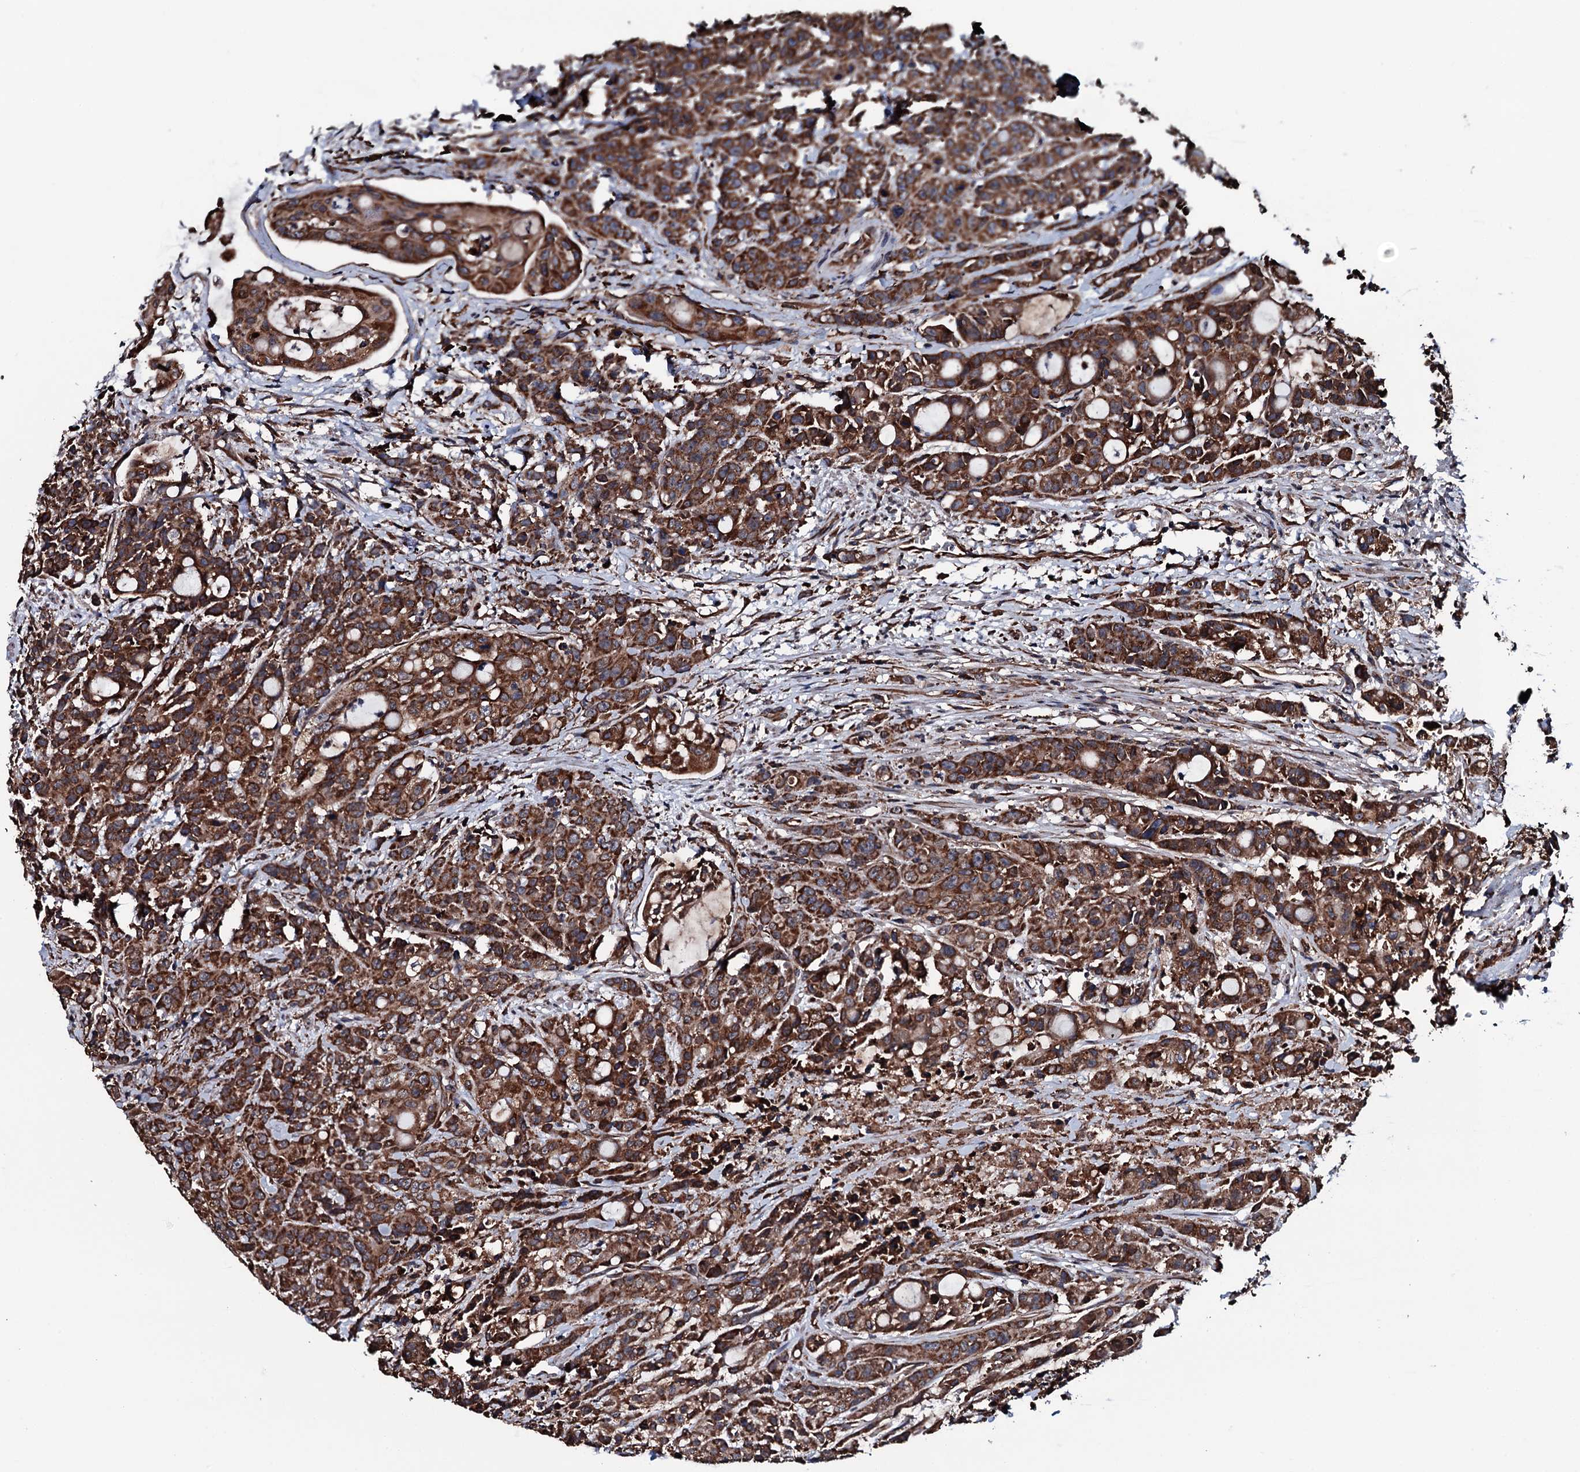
{"staining": {"intensity": "strong", "quantity": ">75%", "location": "cytoplasmic/membranous"}, "tissue": "colorectal cancer", "cell_type": "Tumor cells", "image_type": "cancer", "snomed": [{"axis": "morphology", "description": "Adenocarcinoma, NOS"}, {"axis": "topography", "description": "Colon"}], "caption": "Immunohistochemistry micrograph of neoplastic tissue: colorectal adenocarcinoma stained using IHC displays high levels of strong protein expression localized specifically in the cytoplasmic/membranous of tumor cells, appearing as a cytoplasmic/membranous brown color.", "gene": "RAB12", "patient": {"sex": "male", "age": 62}}